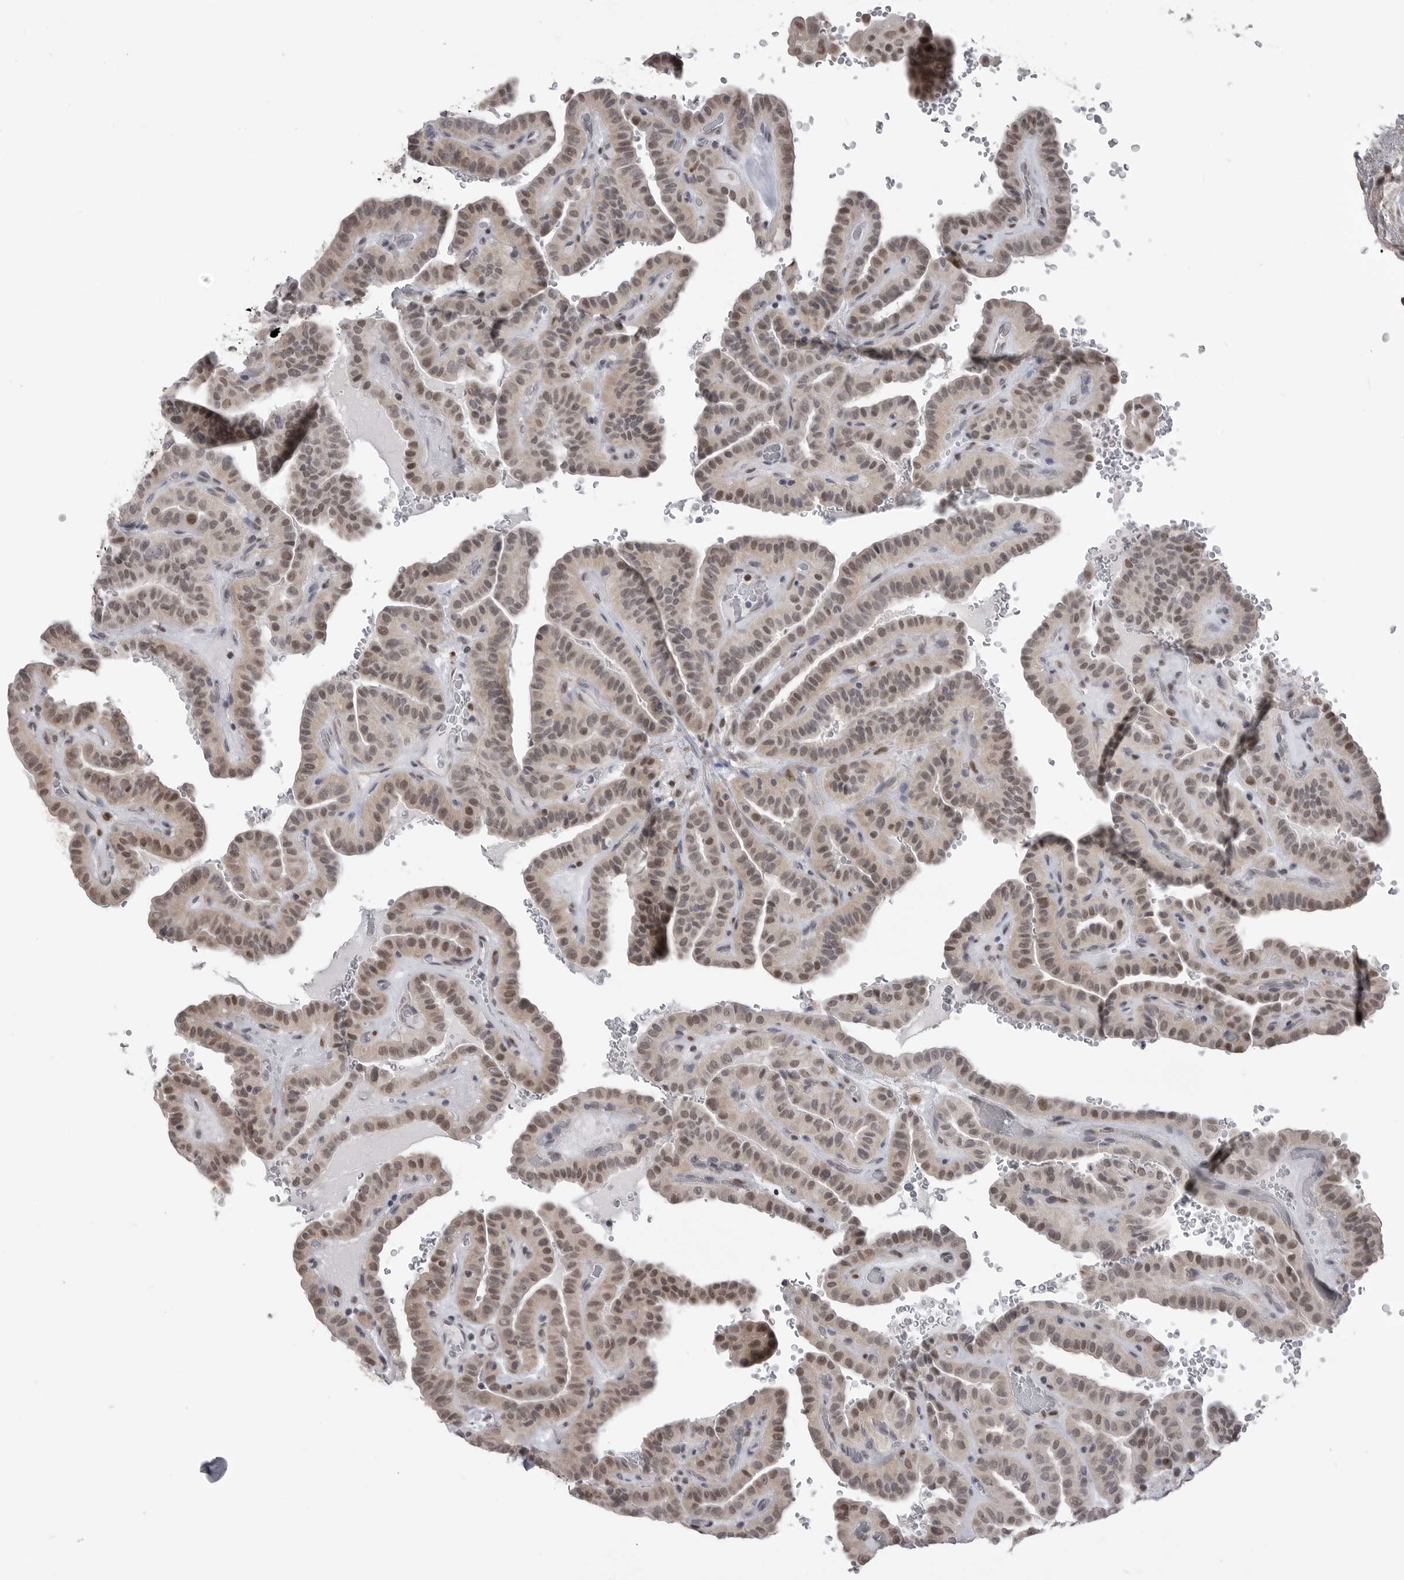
{"staining": {"intensity": "moderate", "quantity": ">75%", "location": "nuclear"}, "tissue": "thyroid cancer", "cell_type": "Tumor cells", "image_type": "cancer", "snomed": [{"axis": "morphology", "description": "Papillary adenocarcinoma, NOS"}, {"axis": "topography", "description": "Thyroid gland"}], "caption": "Immunohistochemical staining of thyroid papillary adenocarcinoma exhibits moderate nuclear protein positivity in approximately >75% of tumor cells.", "gene": "SMARCC1", "patient": {"sex": "male", "age": 77}}